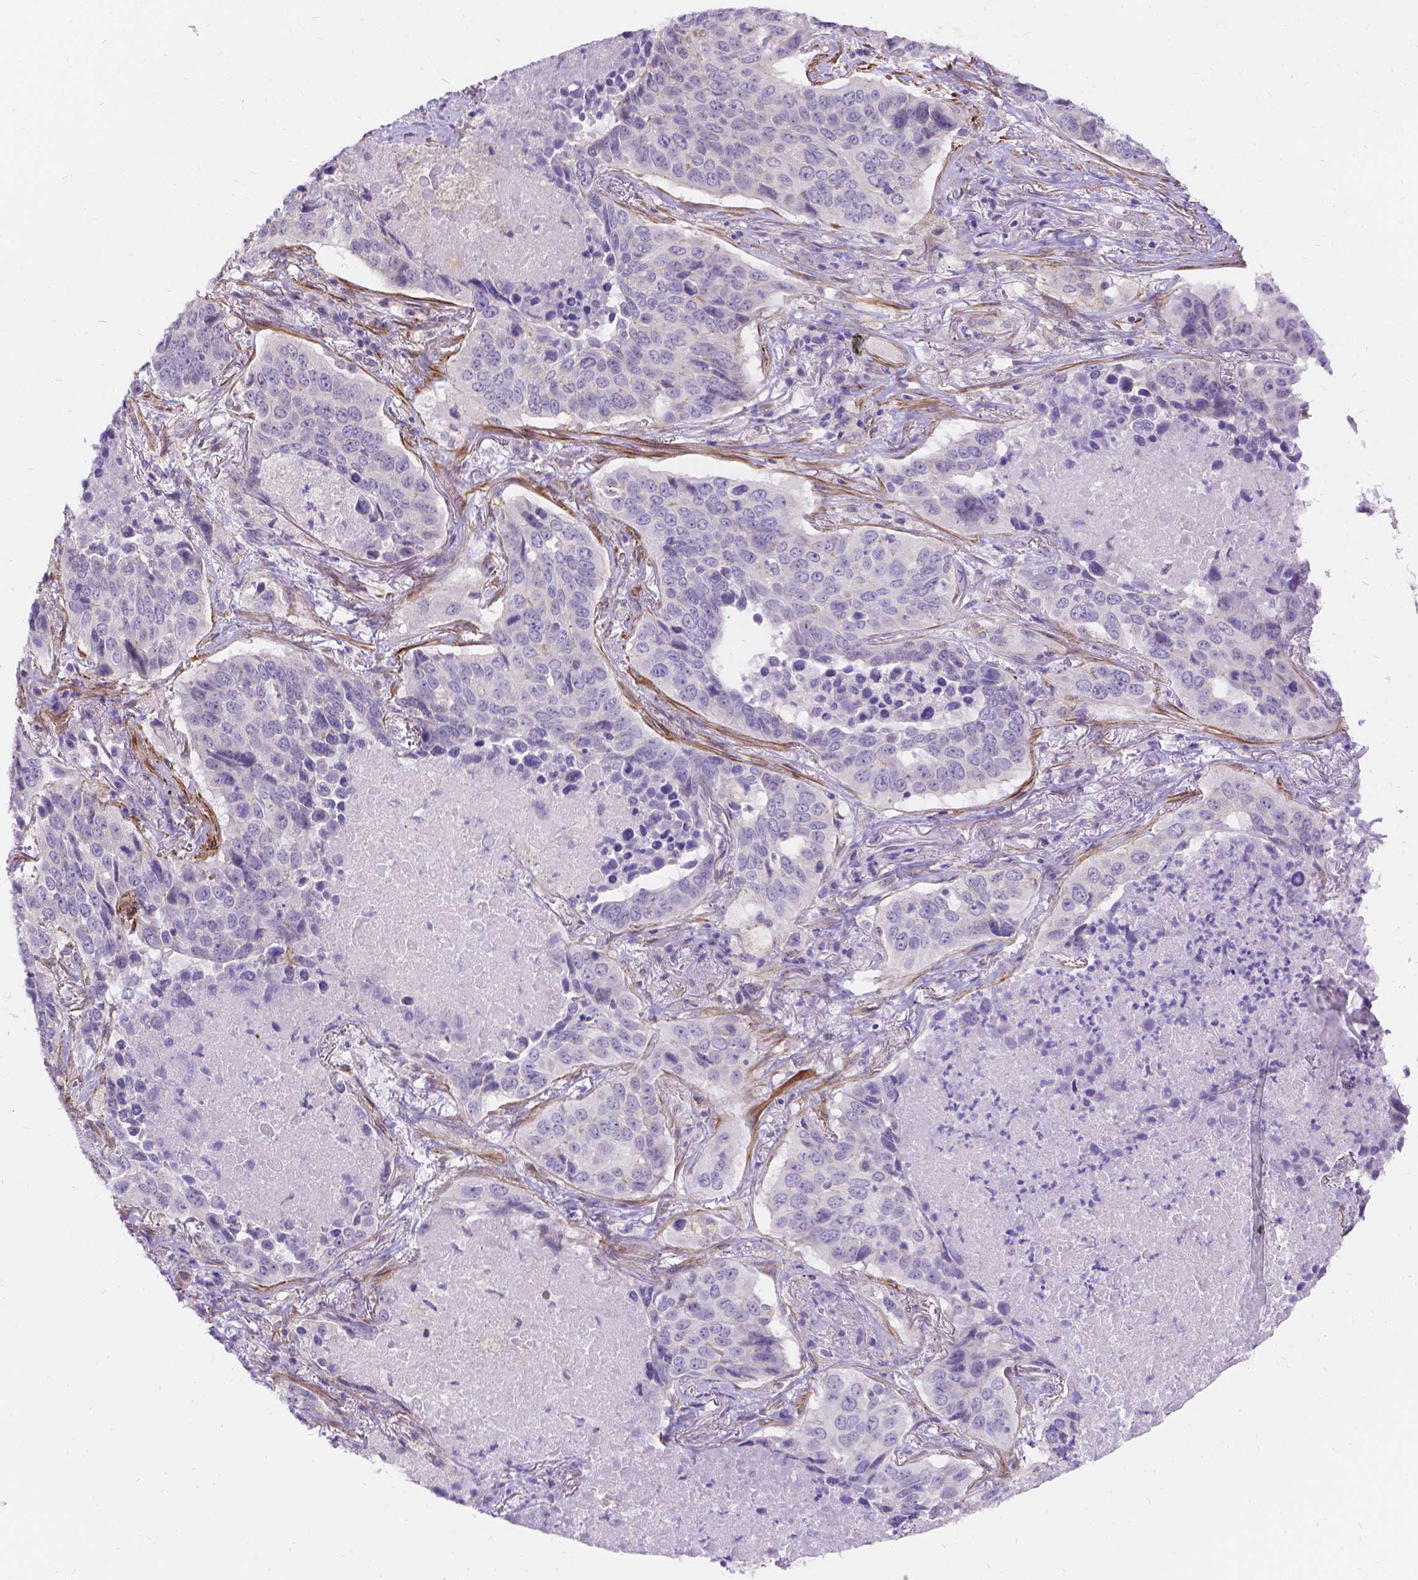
{"staining": {"intensity": "negative", "quantity": "none", "location": "none"}, "tissue": "lung cancer", "cell_type": "Tumor cells", "image_type": "cancer", "snomed": [{"axis": "morphology", "description": "Normal tissue, NOS"}, {"axis": "morphology", "description": "Squamous cell carcinoma, NOS"}, {"axis": "topography", "description": "Bronchus"}, {"axis": "topography", "description": "Lung"}], "caption": "Tumor cells show no significant expression in squamous cell carcinoma (lung). (Stains: DAB (3,3'-diaminobenzidine) immunohistochemistry (IHC) with hematoxylin counter stain, Microscopy: brightfield microscopy at high magnification).", "gene": "PALS1", "patient": {"sex": "male", "age": 64}}